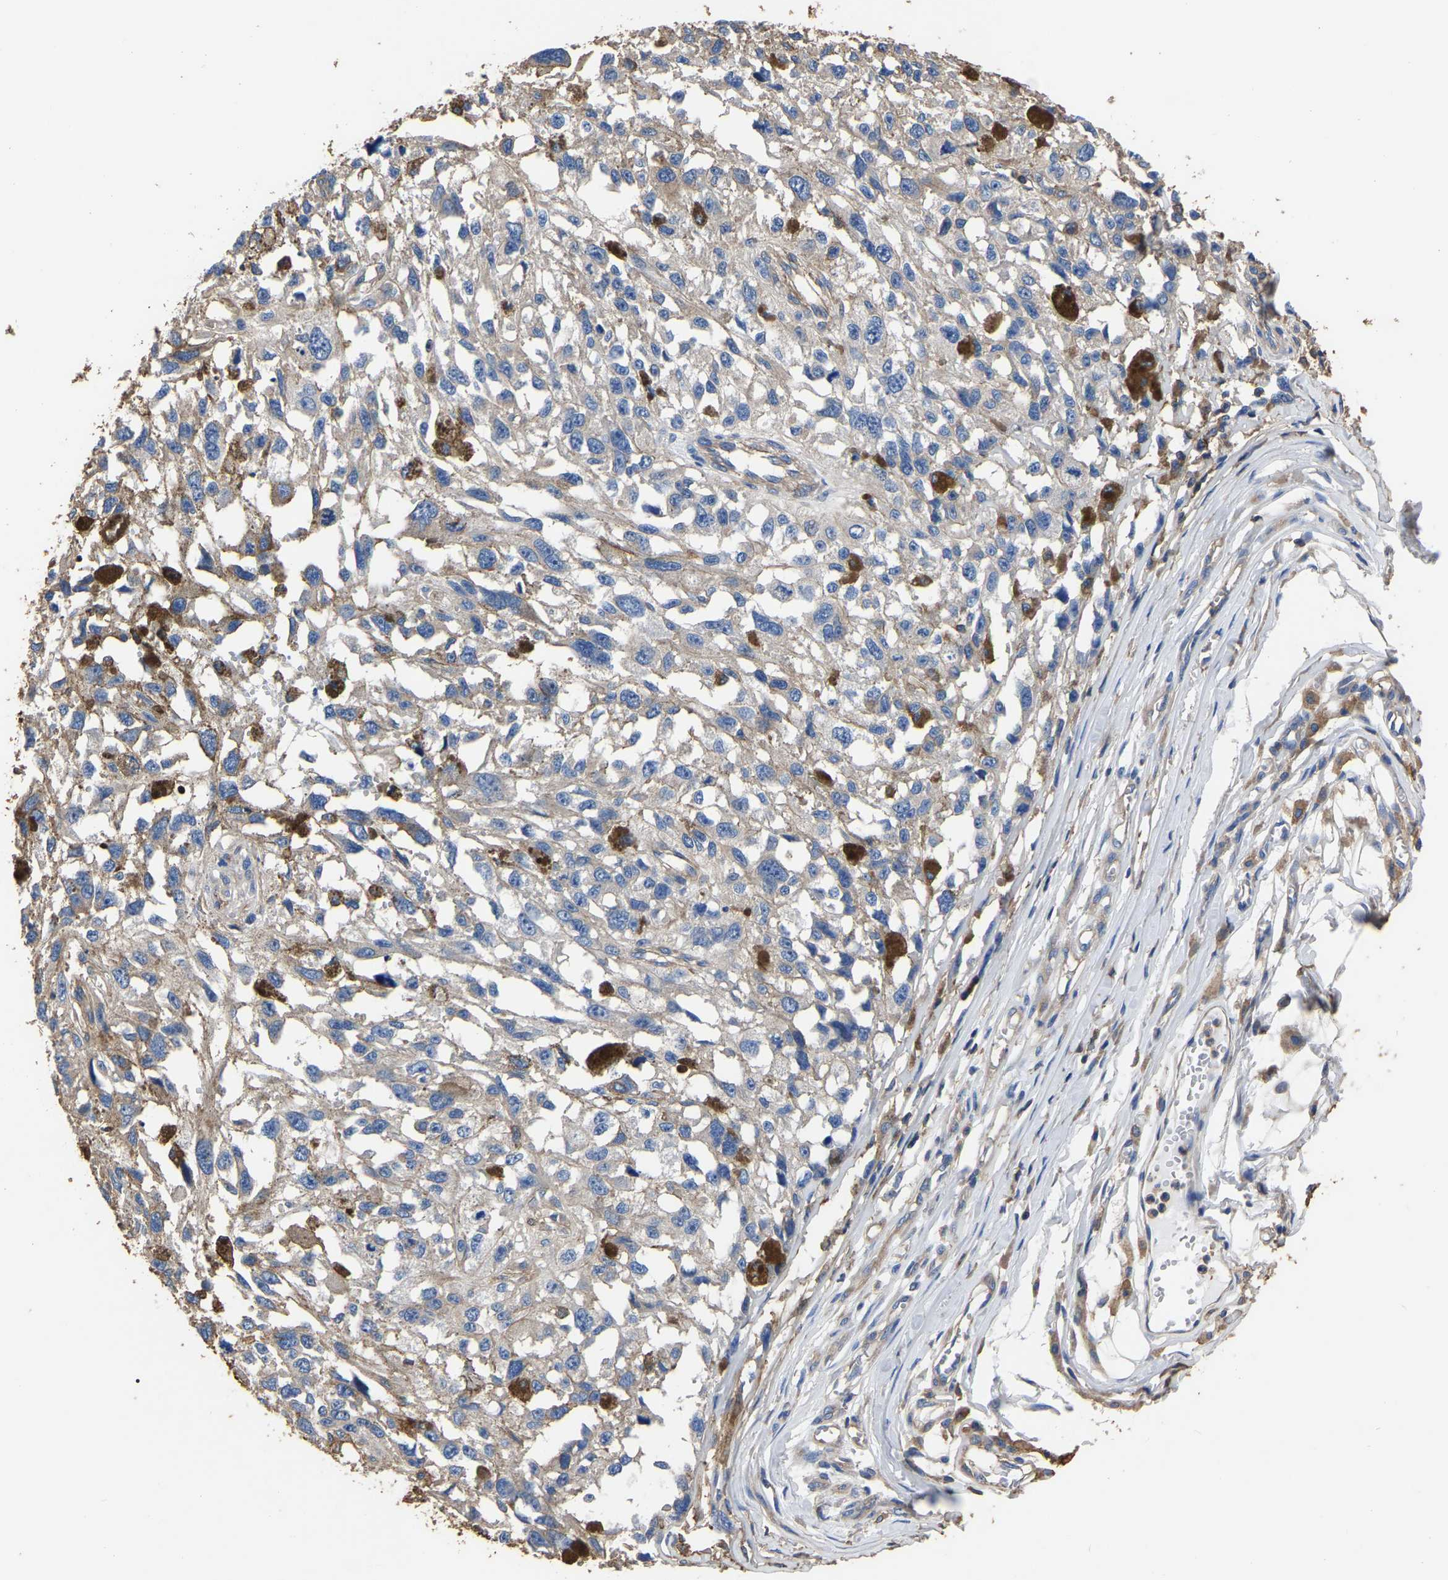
{"staining": {"intensity": "negative", "quantity": "none", "location": "none"}, "tissue": "melanoma", "cell_type": "Tumor cells", "image_type": "cancer", "snomed": [{"axis": "morphology", "description": "Malignant melanoma, Metastatic site"}, {"axis": "topography", "description": "Lymph node"}], "caption": "Immunohistochemistry (IHC) photomicrograph of neoplastic tissue: malignant melanoma (metastatic site) stained with DAB exhibits no significant protein positivity in tumor cells.", "gene": "ARMT1", "patient": {"sex": "male", "age": 59}}